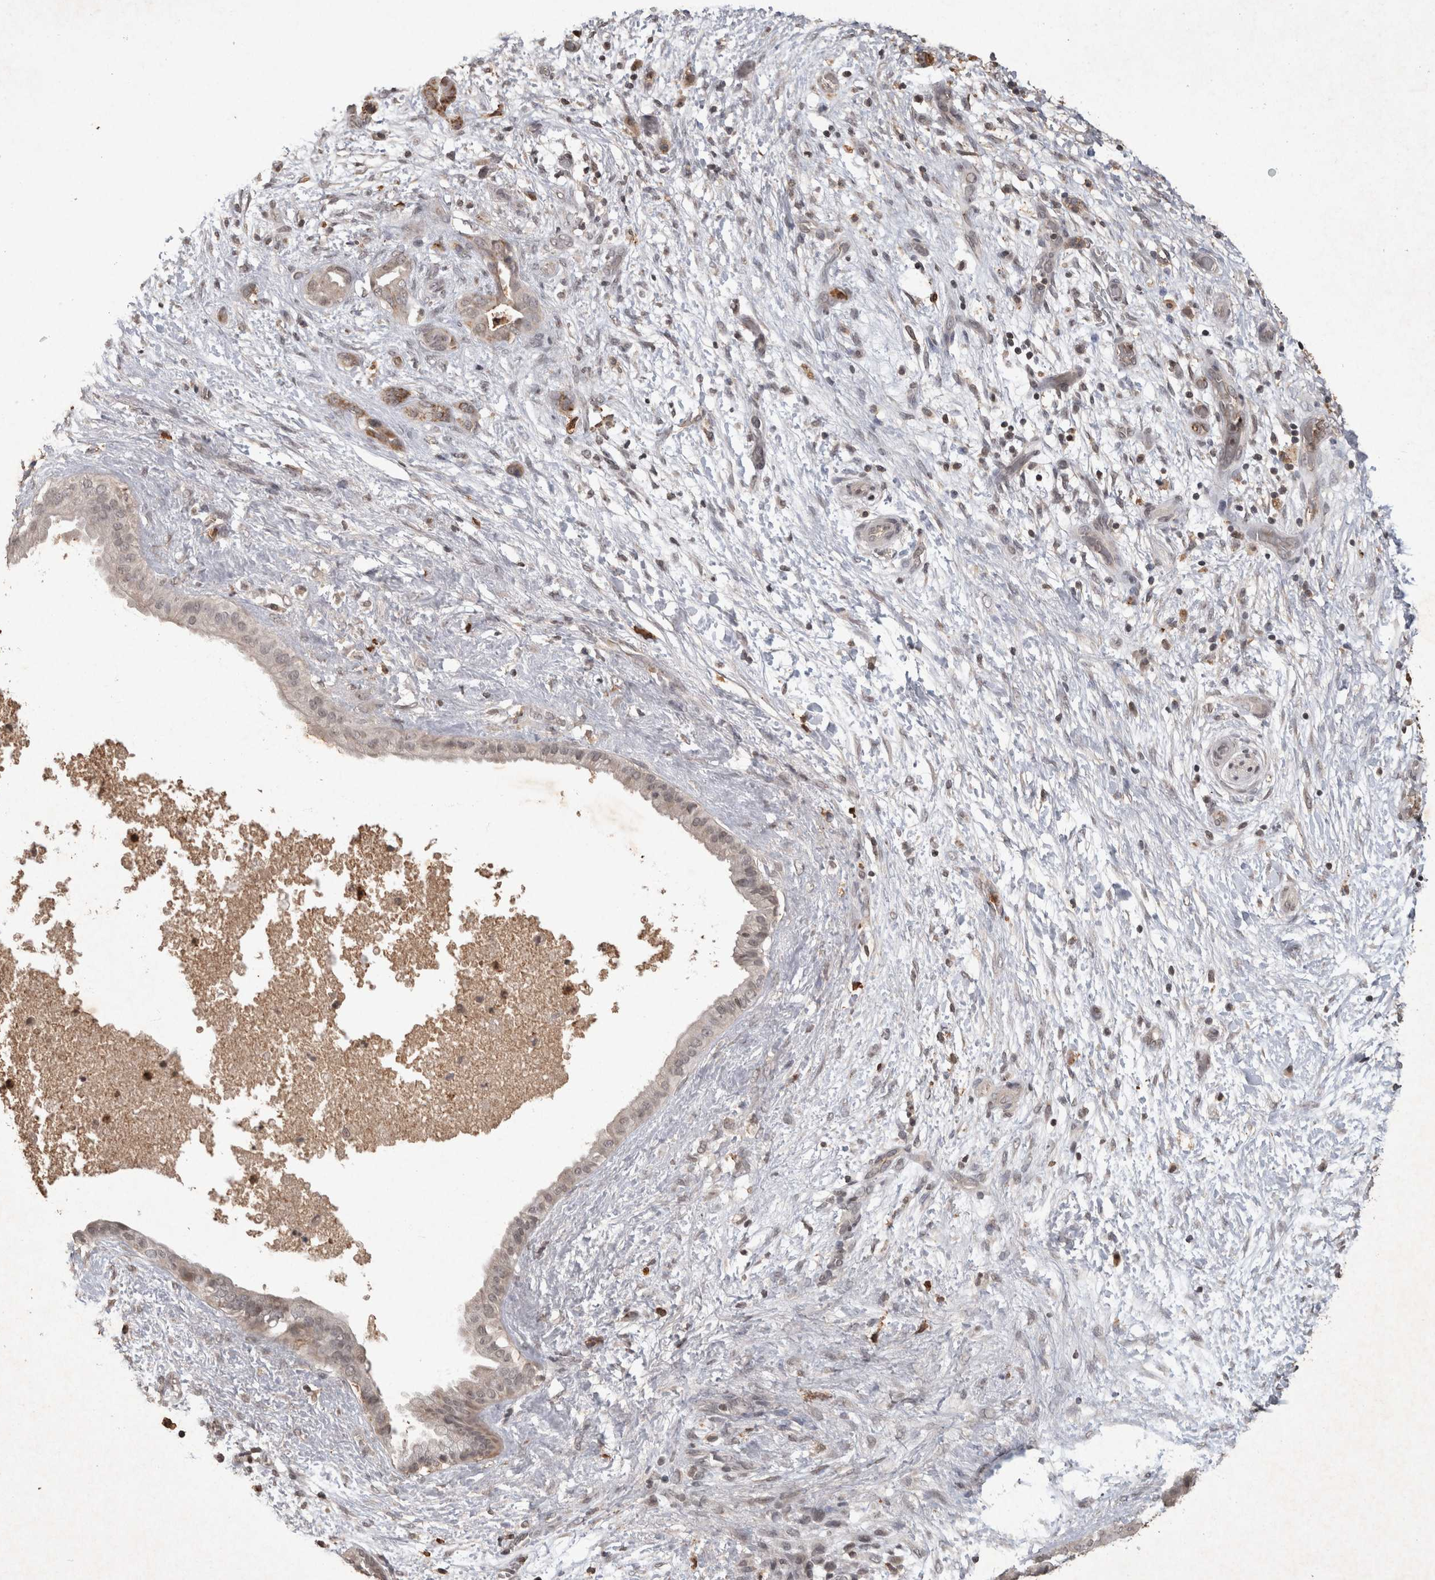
{"staining": {"intensity": "weak", "quantity": "25%-75%", "location": "nuclear"}, "tissue": "pancreatic cancer", "cell_type": "Tumor cells", "image_type": "cancer", "snomed": [{"axis": "morphology", "description": "Adenocarcinoma, NOS"}, {"axis": "topography", "description": "Pancreas"}], "caption": "Immunohistochemistry histopathology image of human adenocarcinoma (pancreatic) stained for a protein (brown), which shows low levels of weak nuclear expression in approximately 25%-75% of tumor cells.", "gene": "HRK", "patient": {"sex": "female", "age": 78}}